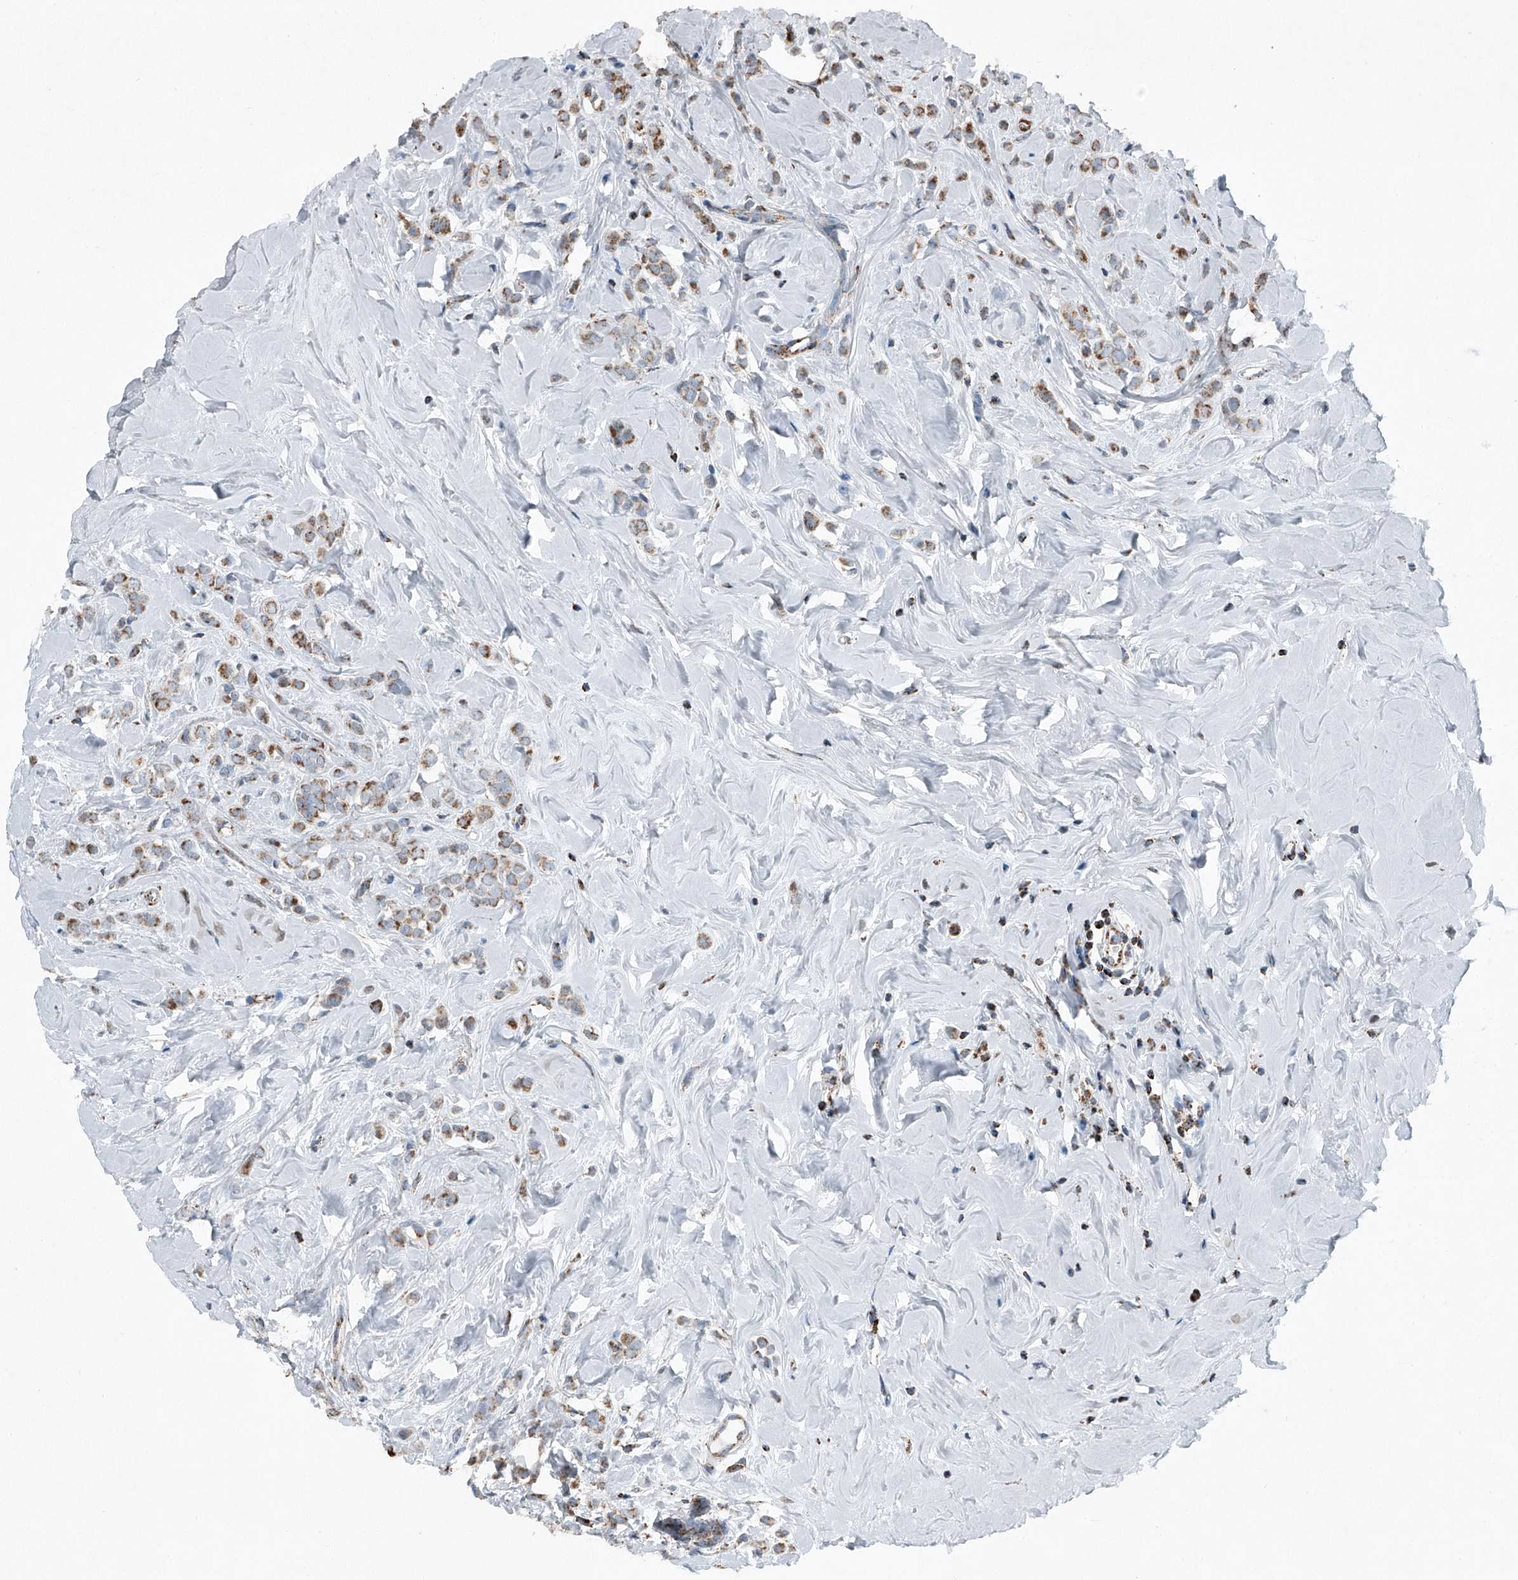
{"staining": {"intensity": "moderate", "quantity": ">75%", "location": "cytoplasmic/membranous"}, "tissue": "breast cancer", "cell_type": "Tumor cells", "image_type": "cancer", "snomed": [{"axis": "morphology", "description": "Lobular carcinoma"}, {"axis": "topography", "description": "Breast"}], "caption": "Immunohistochemistry micrograph of neoplastic tissue: breast cancer stained using immunohistochemistry (IHC) shows medium levels of moderate protein expression localized specifically in the cytoplasmic/membranous of tumor cells, appearing as a cytoplasmic/membranous brown color.", "gene": "CHRNA7", "patient": {"sex": "female", "age": 47}}